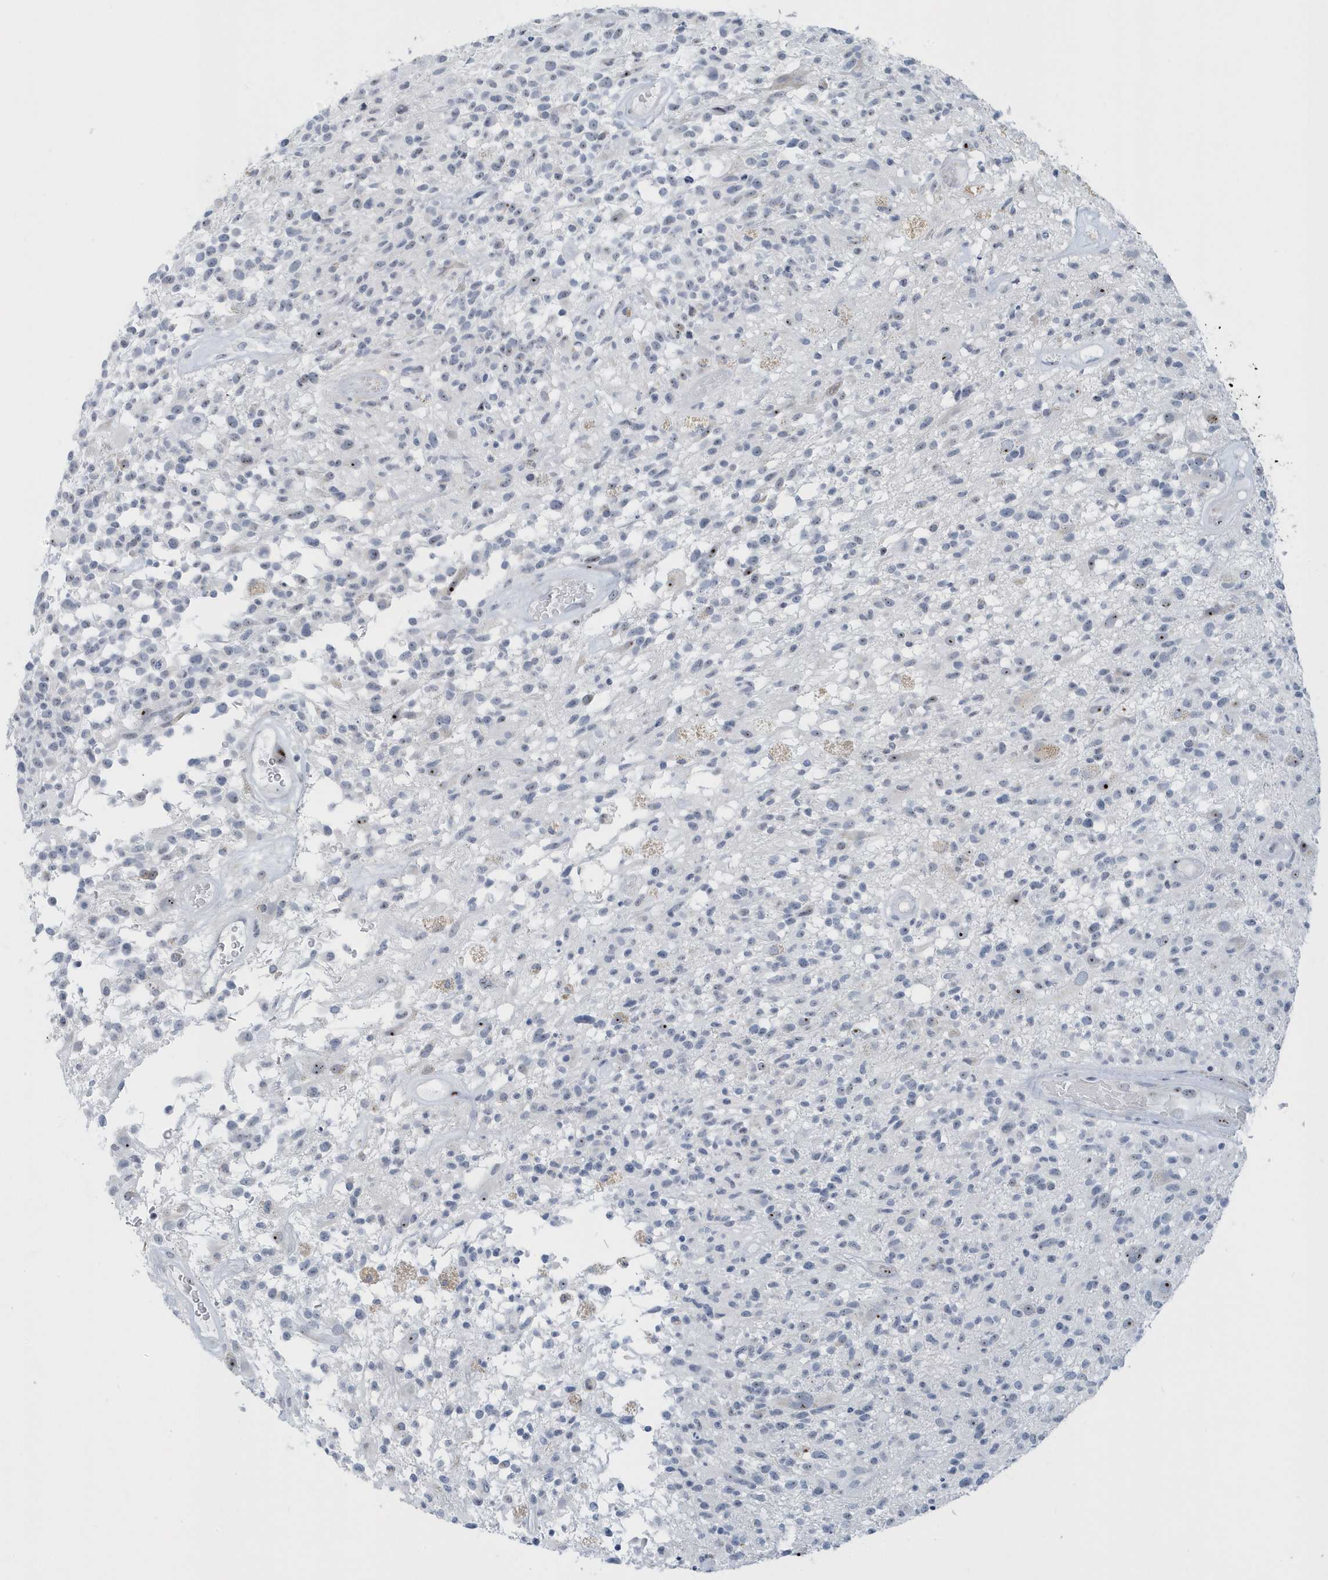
{"staining": {"intensity": "moderate", "quantity": "<25%", "location": "nuclear"}, "tissue": "glioma", "cell_type": "Tumor cells", "image_type": "cancer", "snomed": [{"axis": "morphology", "description": "Glioma, malignant, High grade"}, {"axis": "morphology", "description": "Glioblastoma, NOS"}, {"axis": "topography", "description": "Brain"}], "caption": "Immunohistochemistry staining of malignant glioma (high-grade), which shows low levels of moderate nuclear positivity in about <25% of tumor cells indicating moderate nuclear protein positivity. The staining was performed using DAB (brown) for protein detection and nuclei were counterstained in hematoxylin (blue).", "gene": "RPF2", "patient": {"sex": "male", "age": 60}}